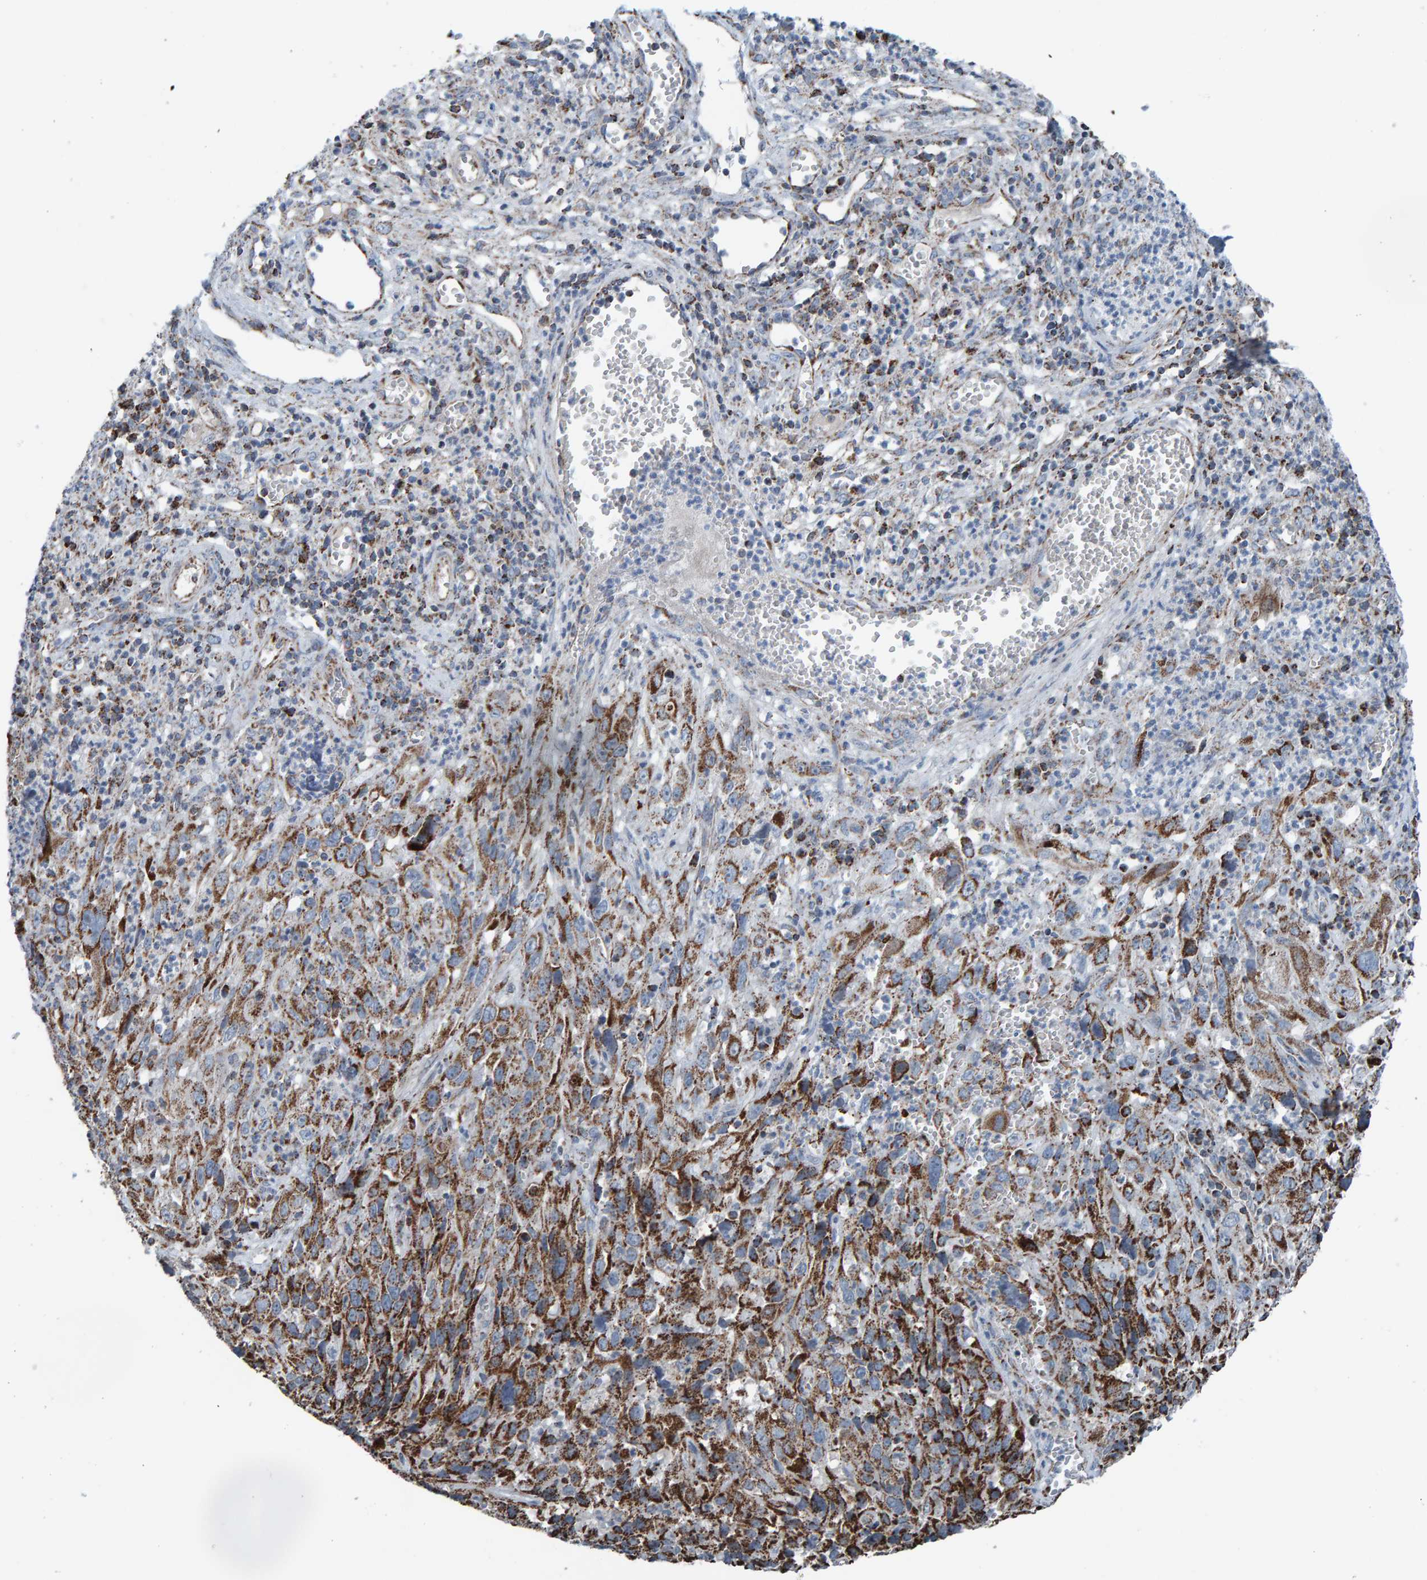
{"staining": {"intensity": "moderate", "quantity": ">75%", "location": "cytoplasmic/membranous"}, "tissue": "cervical cancer", "cell_type": "Tumor cells", "image_type": "cancer", "snomed": [{"axis": "morphology", "description": "Squamous cell carcinoma, NOS"}, {"axis": "topography", "description": "Cervix"}], "caption": "IHC micrograph of human squamous cell carcinoma (cervical) stained for a protein (brown), which exhibits medium levels of moderate cytoplasmic/membranous staining in approximately >75% of tumor cells.", "gene": "ZNF48", "patient": {"sex": "female", "age": 32}}